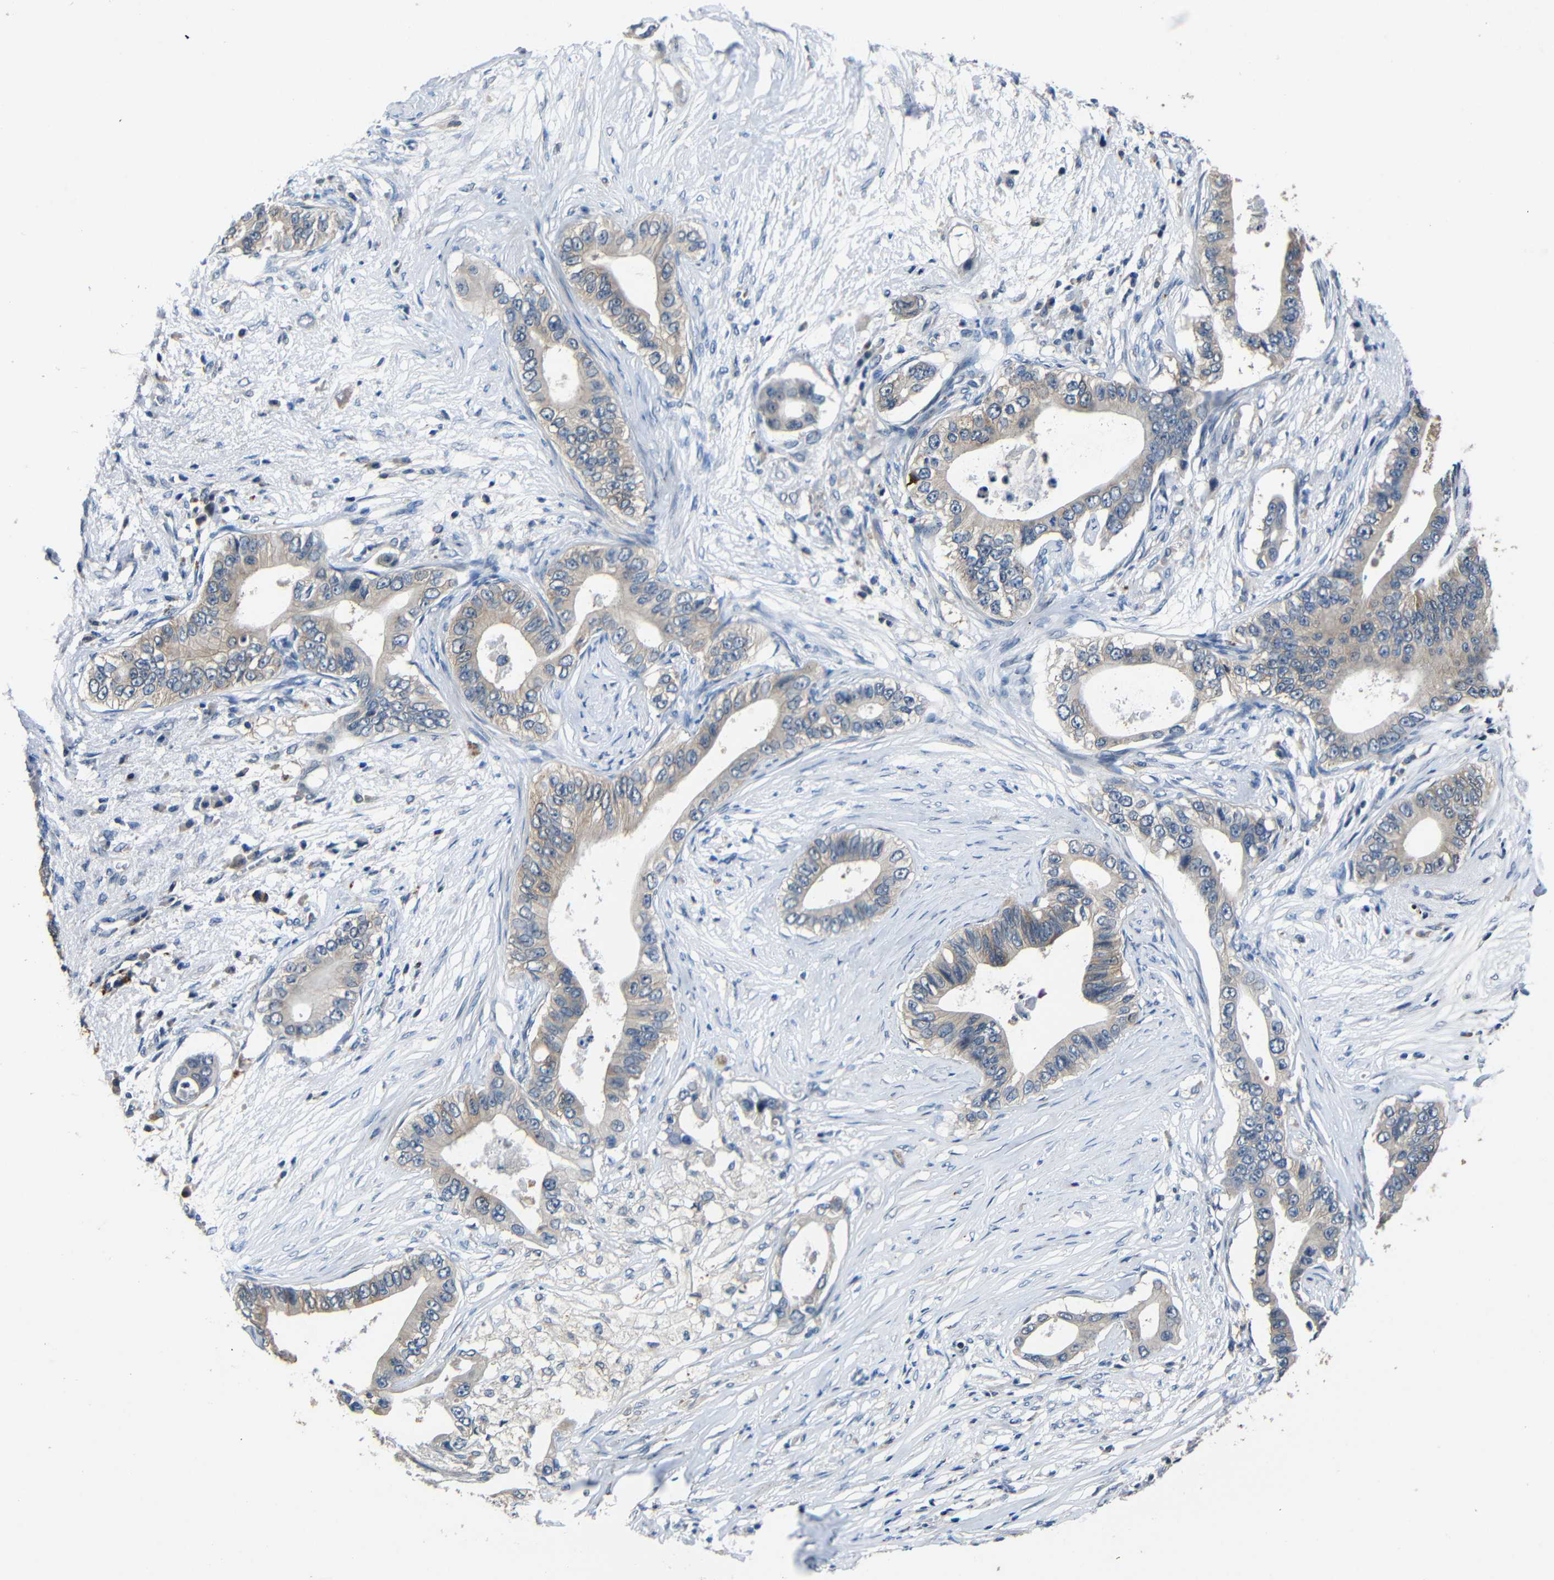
{"staining": {"intensity": "weak", "quantity": "25%-75%", "location": "cytoplasmic/membranous"}, "tissue": "pancreatic cancer", "cell_type": "Tumor cells", "image_type": "cancer", "snomed": [{"axis": "morphology", "description": "Adenocarcinoma, NOS"}, {"axis": "topography", "description": "Pancreas"}], "caption": "This is an image of immunohistochemistry (IHC) staining of pancreatic cancer (adenocarcinoma), which shows weak staining in the cytoplasmic/membranous of tumor cells.", "gene": "C6orf89", "patient": {"sex": "male", "age": 77}}